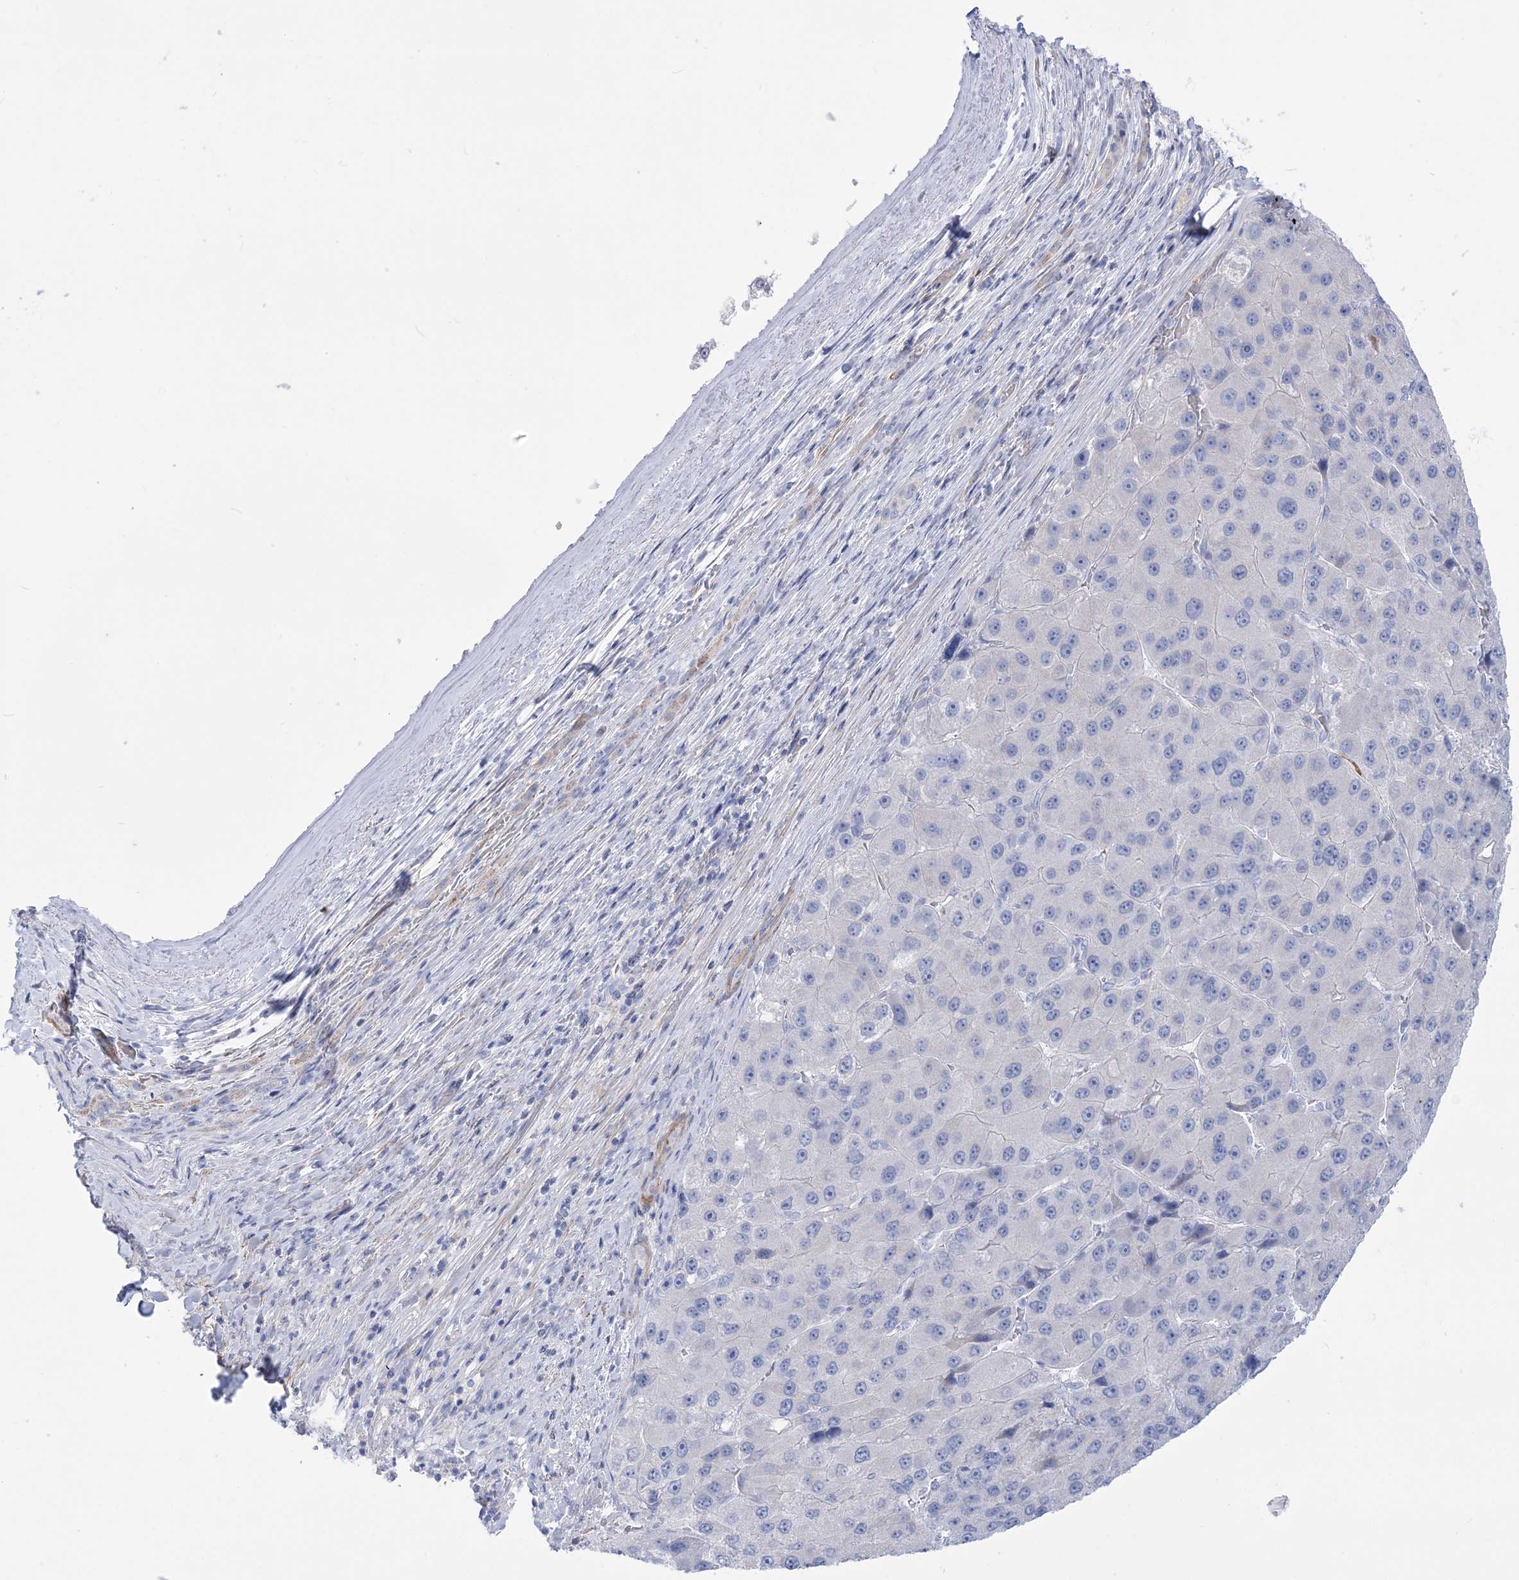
{"staining": {"intensity": "negative", "quantity": "none", "location": "none"}, "tissue": "liver cancer", "cell_type": "Tumor cells", "image_type": "cancer", "snomed": [{"axis": "morphology", "description": "Carcinoma, Hepatocellular, NOS"}, {"axis": "topography", "description": "Liver"}], "caption": "Liver cancer (hepatocellular carcinoma) stained for a protein using immunohistochemistry exhibits no expression tumor cells.", "gene": "WDR74", "patient": {"sex": "female", "age": 73}}